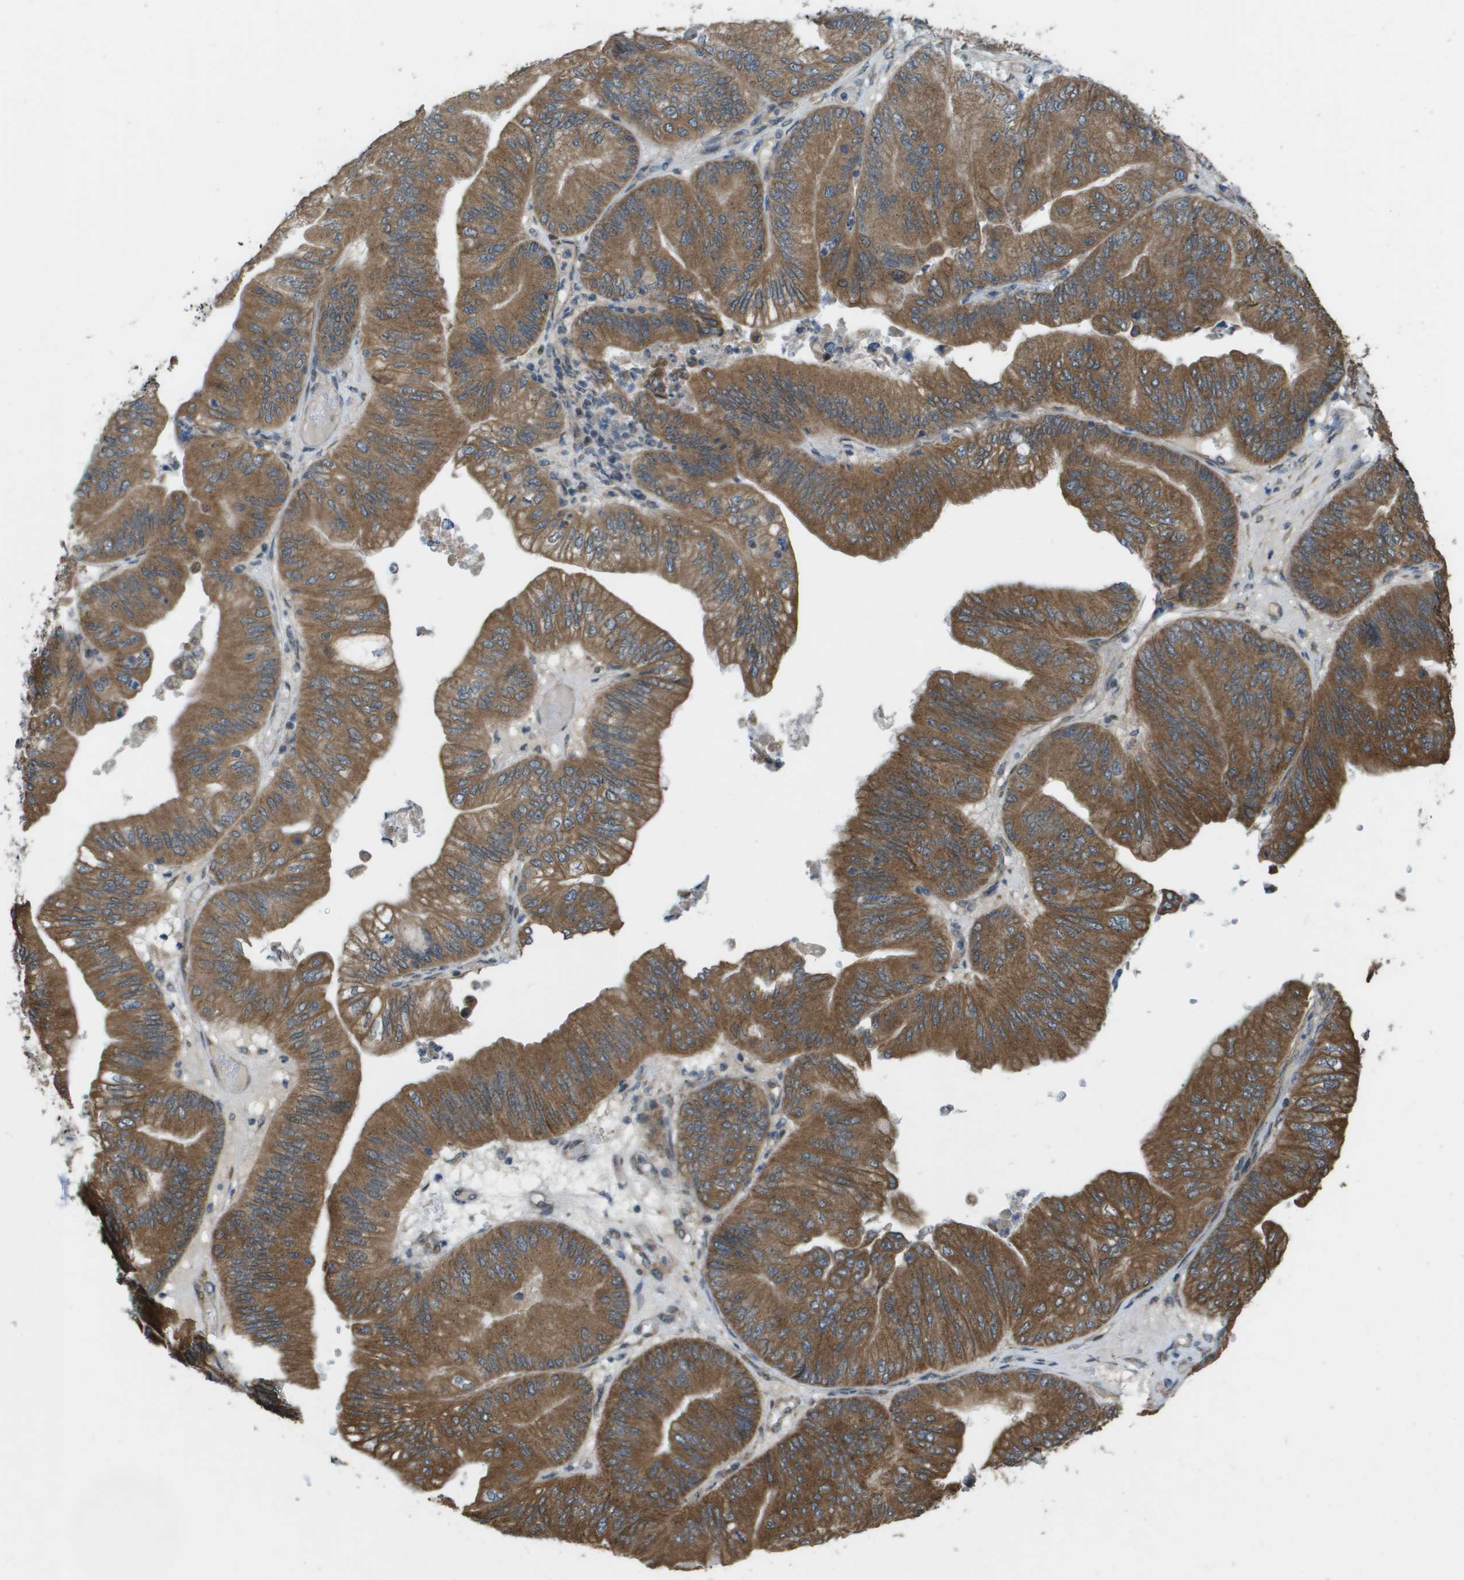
{"staining": {"intensity": "moderate", "quantity": ">75%", "location": "cytoplasmic/membranous"}, "tissue": "ovarian cancer", "cell_type": "Tumor cells", "image_type": "cancer", "snomed": [{"axis": "morphology", "description": "Cystadenocarcinoma, mucinous, NOS"}, {"axis": "topography", "description": "Ovary"}], "caption": "Immunohistochemical staining of mucinous cystadenocarcinoma (ovarian) displays medium levels of moderate cytoplasmic/membranous staining in approximately >75% of tumor cells.", "gene": "IFNLR1", "patient": {"sex": "female", "age": 61}}